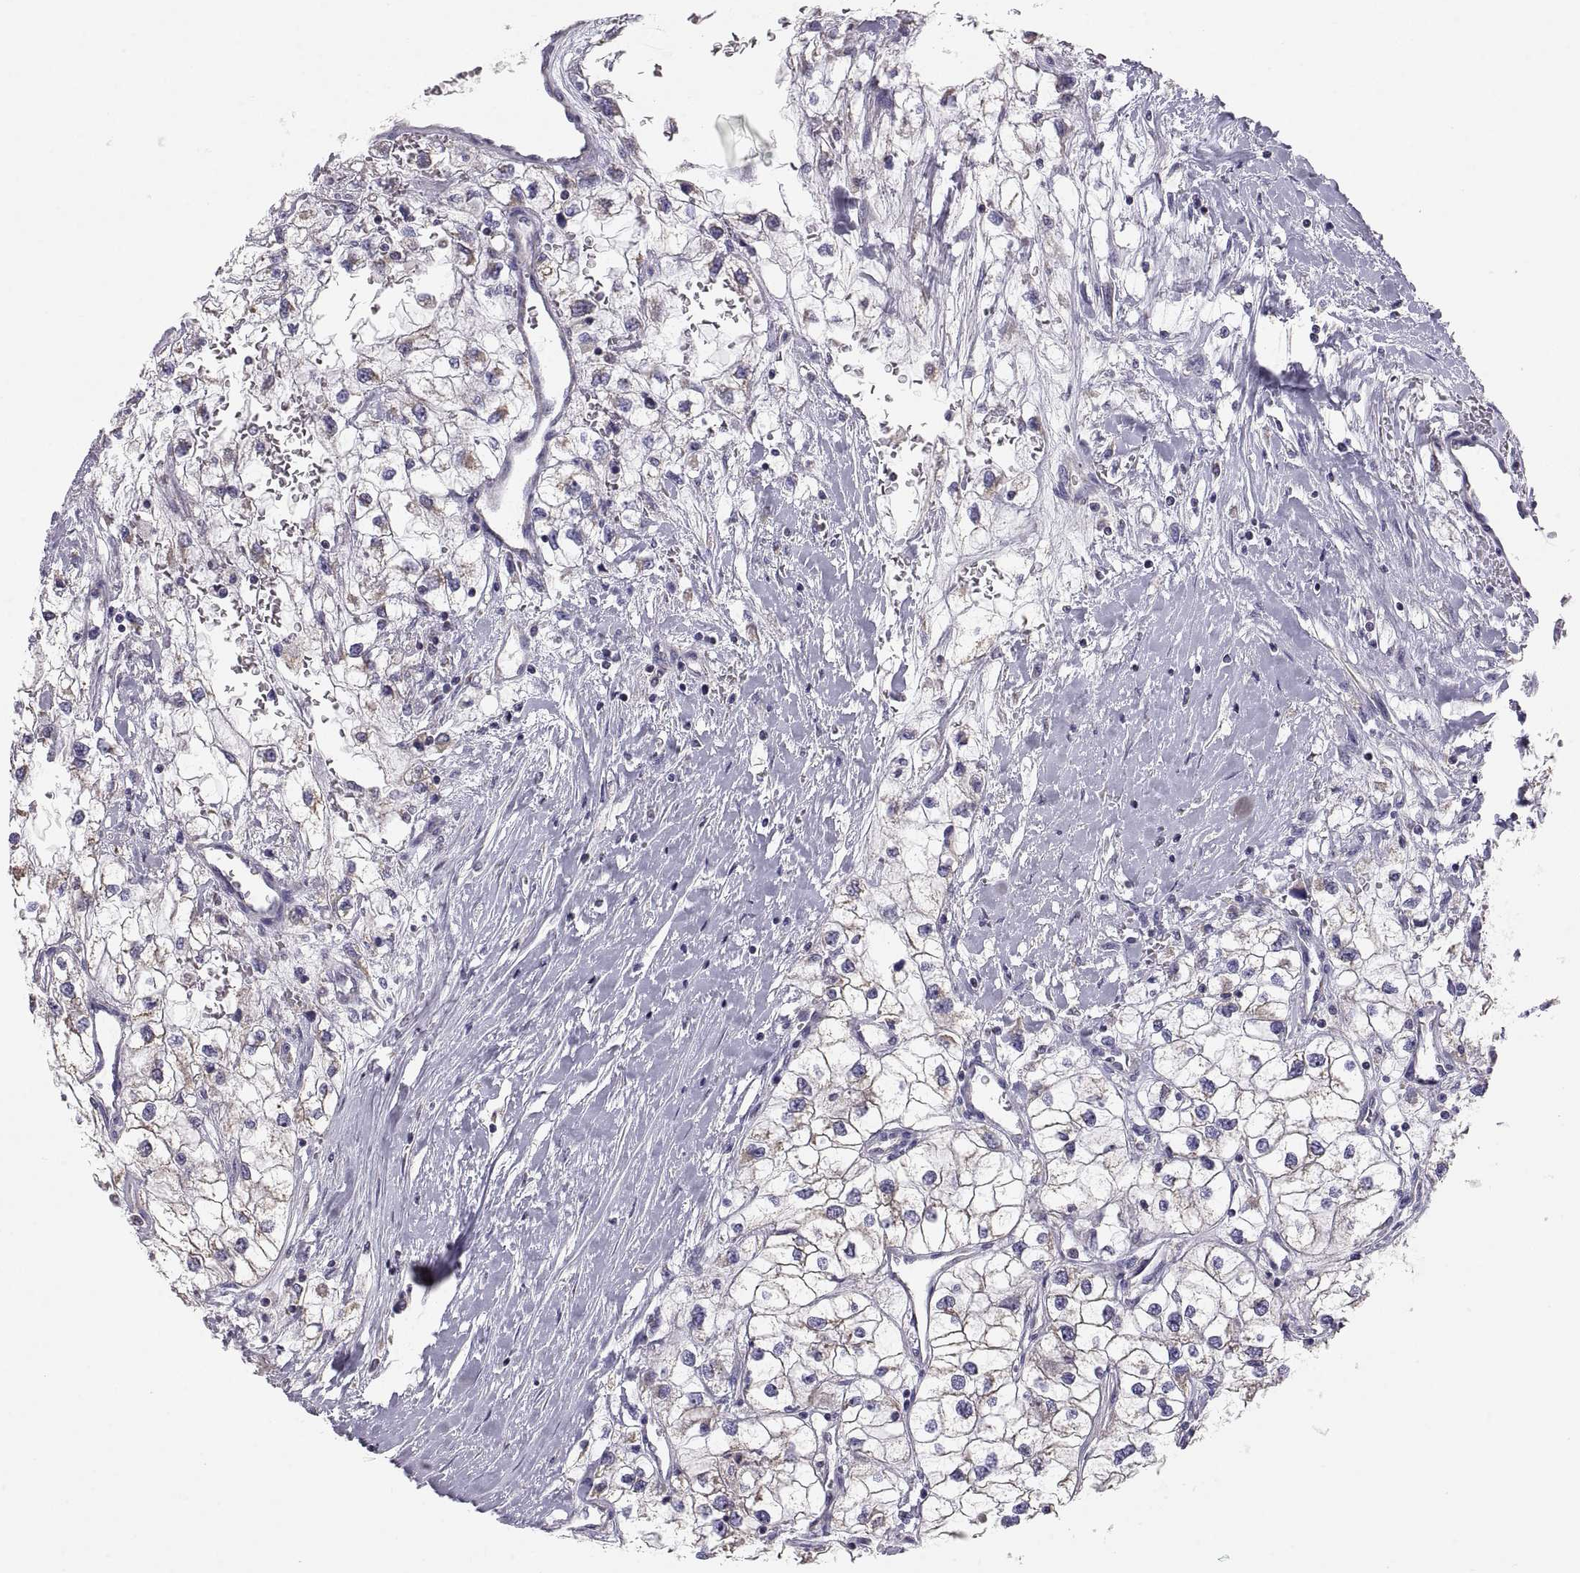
{"staining": {"intensity": "weak", "quantity": "<25%", "location": "cytoplasmic/membranous"}, "tissue": "renal cancer", "cell_type": "Tumor cells", "image_type": "cancer", "snomed": [{"axis": "morphology", "description": "Adenocarcinoma, NOS"}, {"axis": "topography", "description": "Kidney"}], "caption": "A histopathology image of adenocarcinoma (renal) stained for a protein reveals no brown staining in tumor cells.", "gene": "TNNC1", "patient": {"sex": "male", "age": 59}}